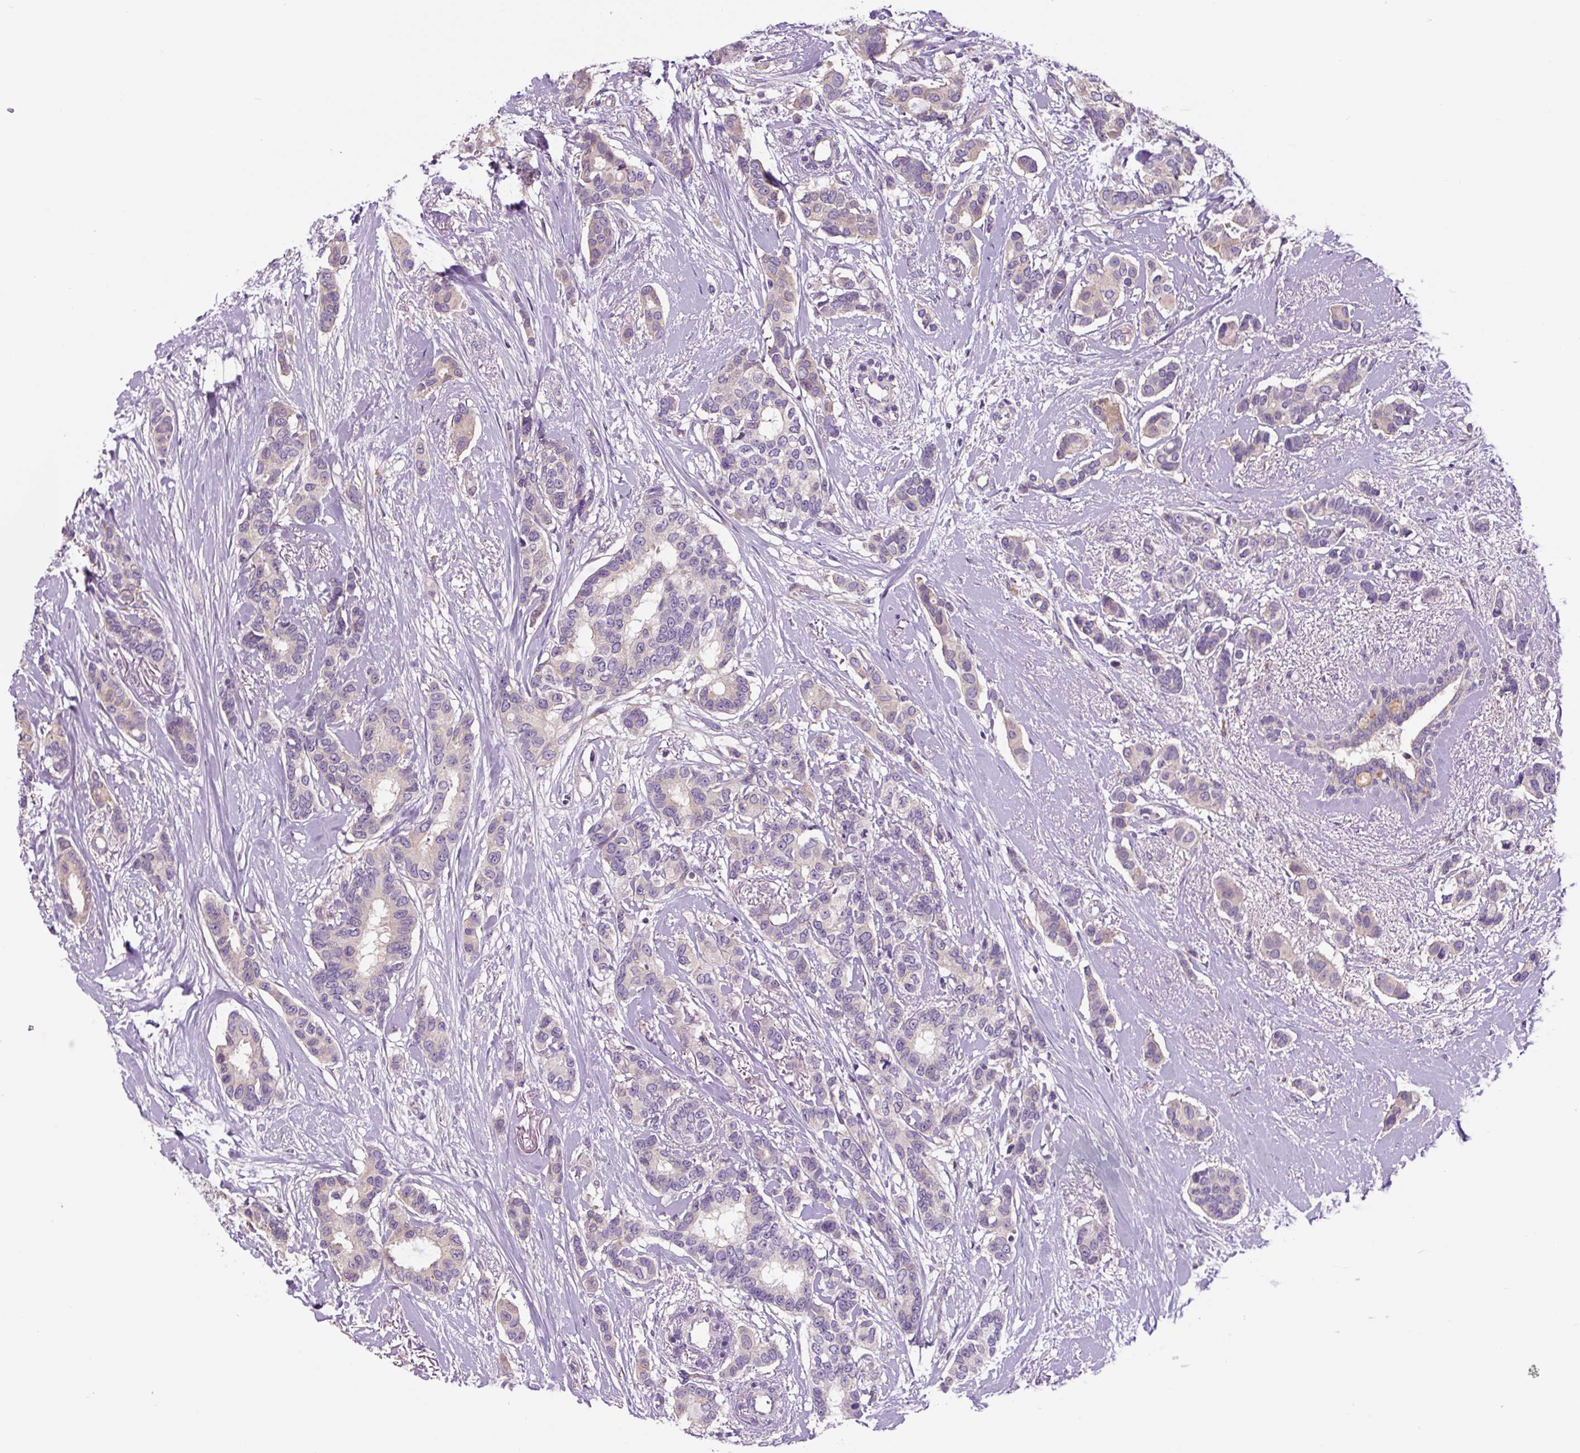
{"staining": {"intensity": "weak", "quantity": "<25%", "location": "cytoplasmic/membranous"}, "tissue": "breast cancer", "cell_type": "Tumor cells", "image_type": "cancer", "snomed": [{"axis": "morphology", "description": "Duct carcinoma"}, {"axis": "topography", "description": "Breast"}], "caption": "The histopathology image shows no staining of tumor cells in breast cancer.", "gene": "GORASP1", "patient": {"sex": "female", "age": 73}}